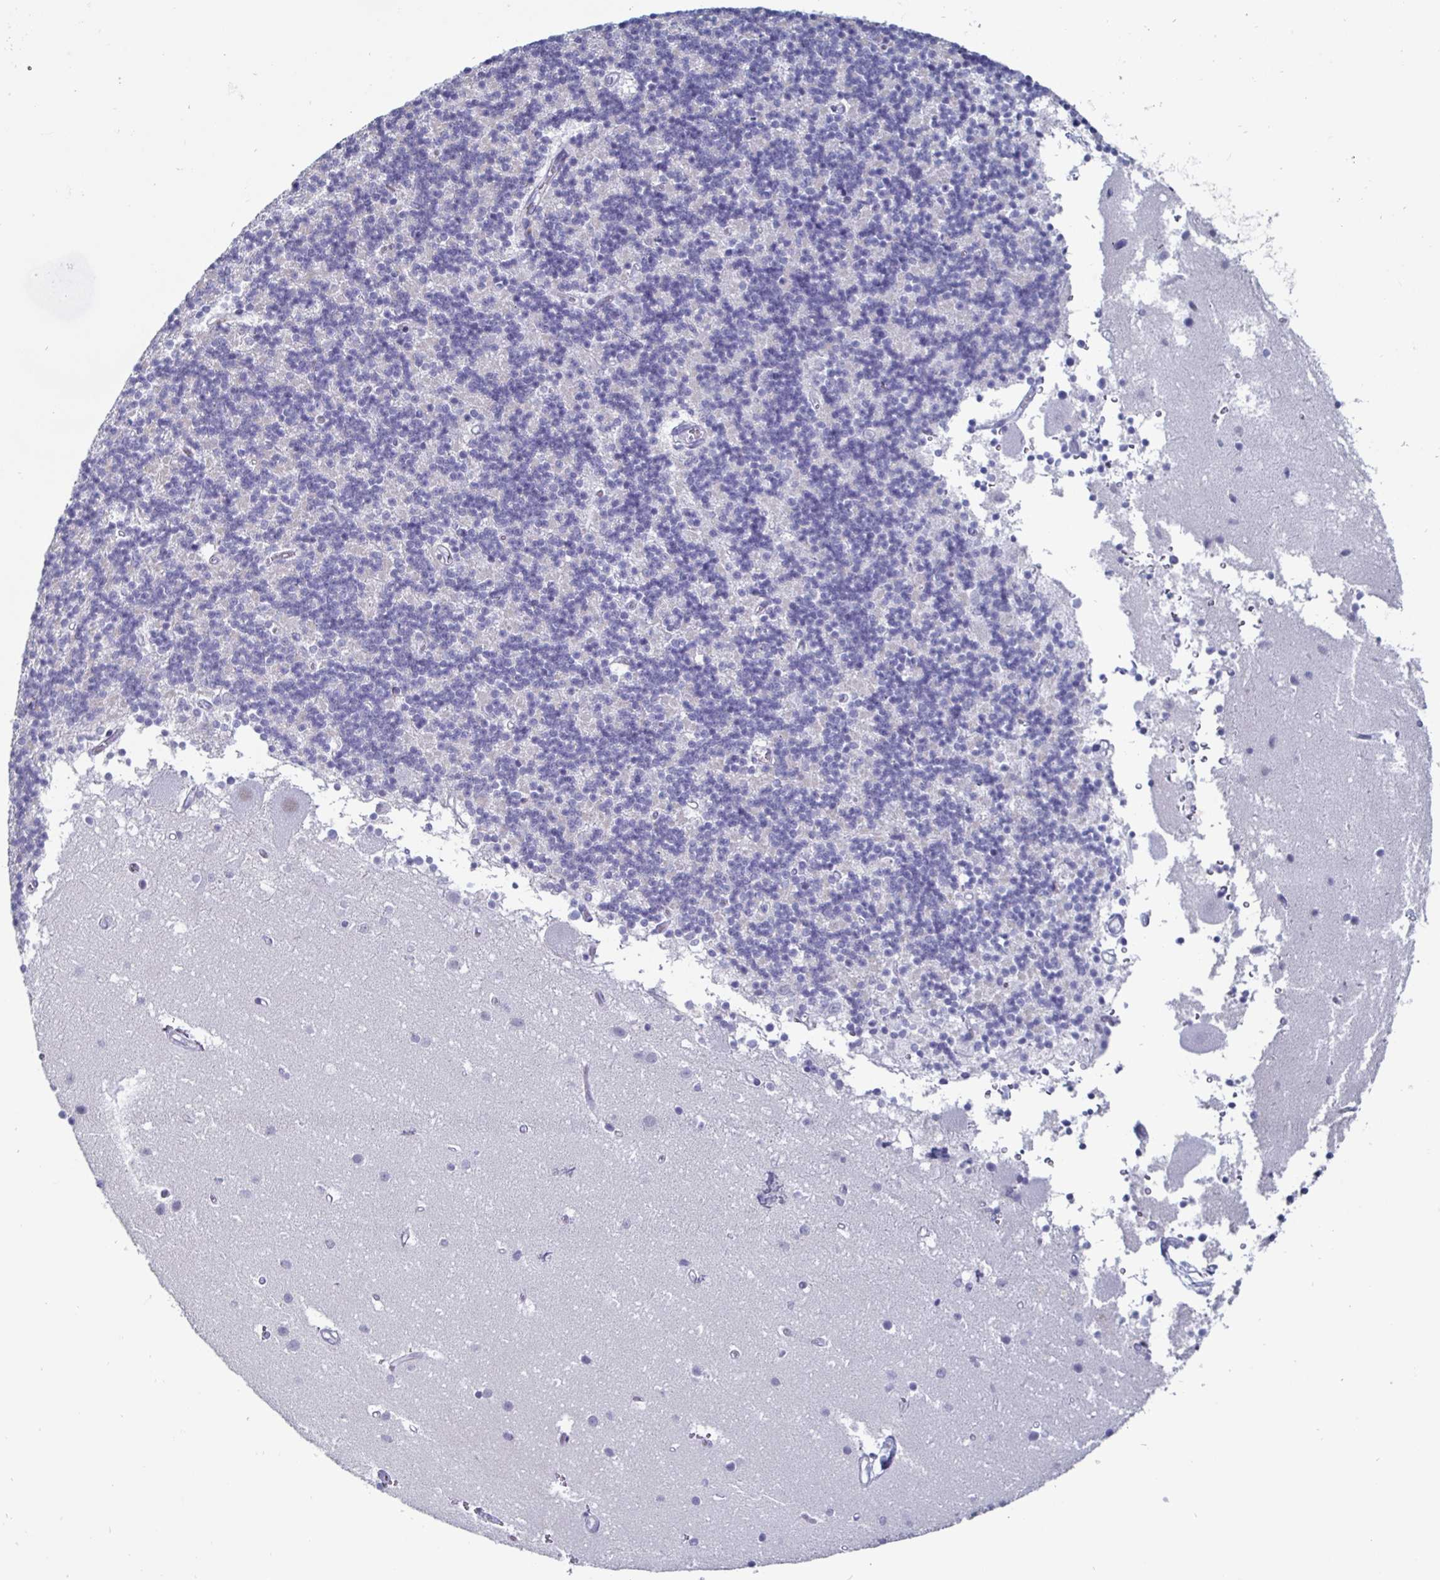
{"staining": {"intensity": "negative", "quantity": "none", "location": "none"}, "tissue": "cerebellum", "cell_type": "Cells in granular layer", "image_type": "normal", "snomed": [{"axis": "morphology", "description": "Normal tissue, NOS"}, {"axis": "topography", "description": "Cerebellum"}], "caption": "This is an IHC micrograph of benign cerebellum. There is no positivity in cells in granular layer.", "gene": "OOSP2", "patient": {"sex": "male", "age": 54}}